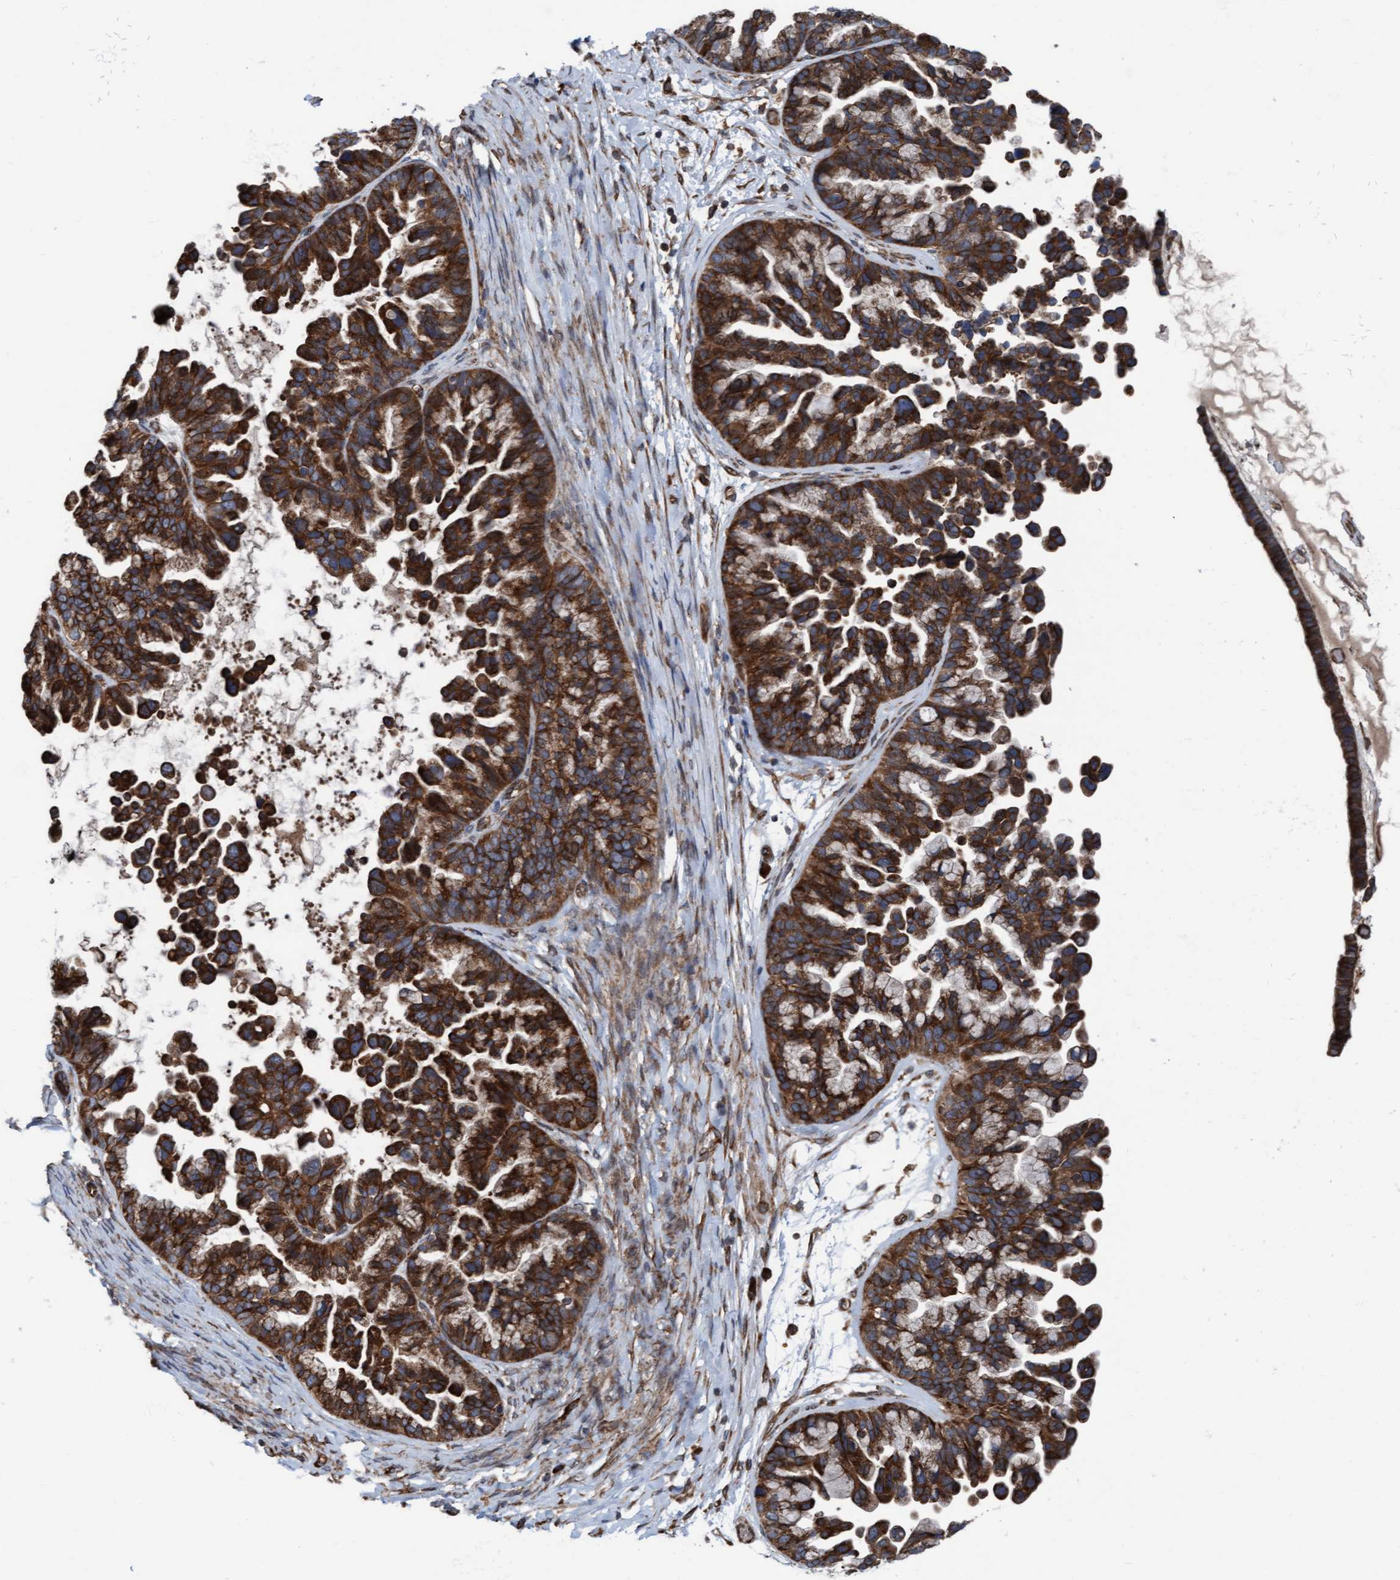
{"staining": {"intensity": "strong", "quantity": ">75%", "location": "cytoplasmic/membranous"}, "tissue": "ovarian cancer", "cell_type": "Tumor cells", "image_type": "cancer", "snomed": [{"axis": "morphology", "description": "Cystadenocarcinoma, serous, NOS"}, {"axis": "topography", "description": "Ovary"}], "caption": "Human serous cystadenocarcinoma (ovarian) stained for a protein (brown) shows strong cytoplasmic/membranous positive expression in about >75% of tumor cells.", "gene": "RAP1GAP2", "patient": {"sex": "female", "age": 56}}